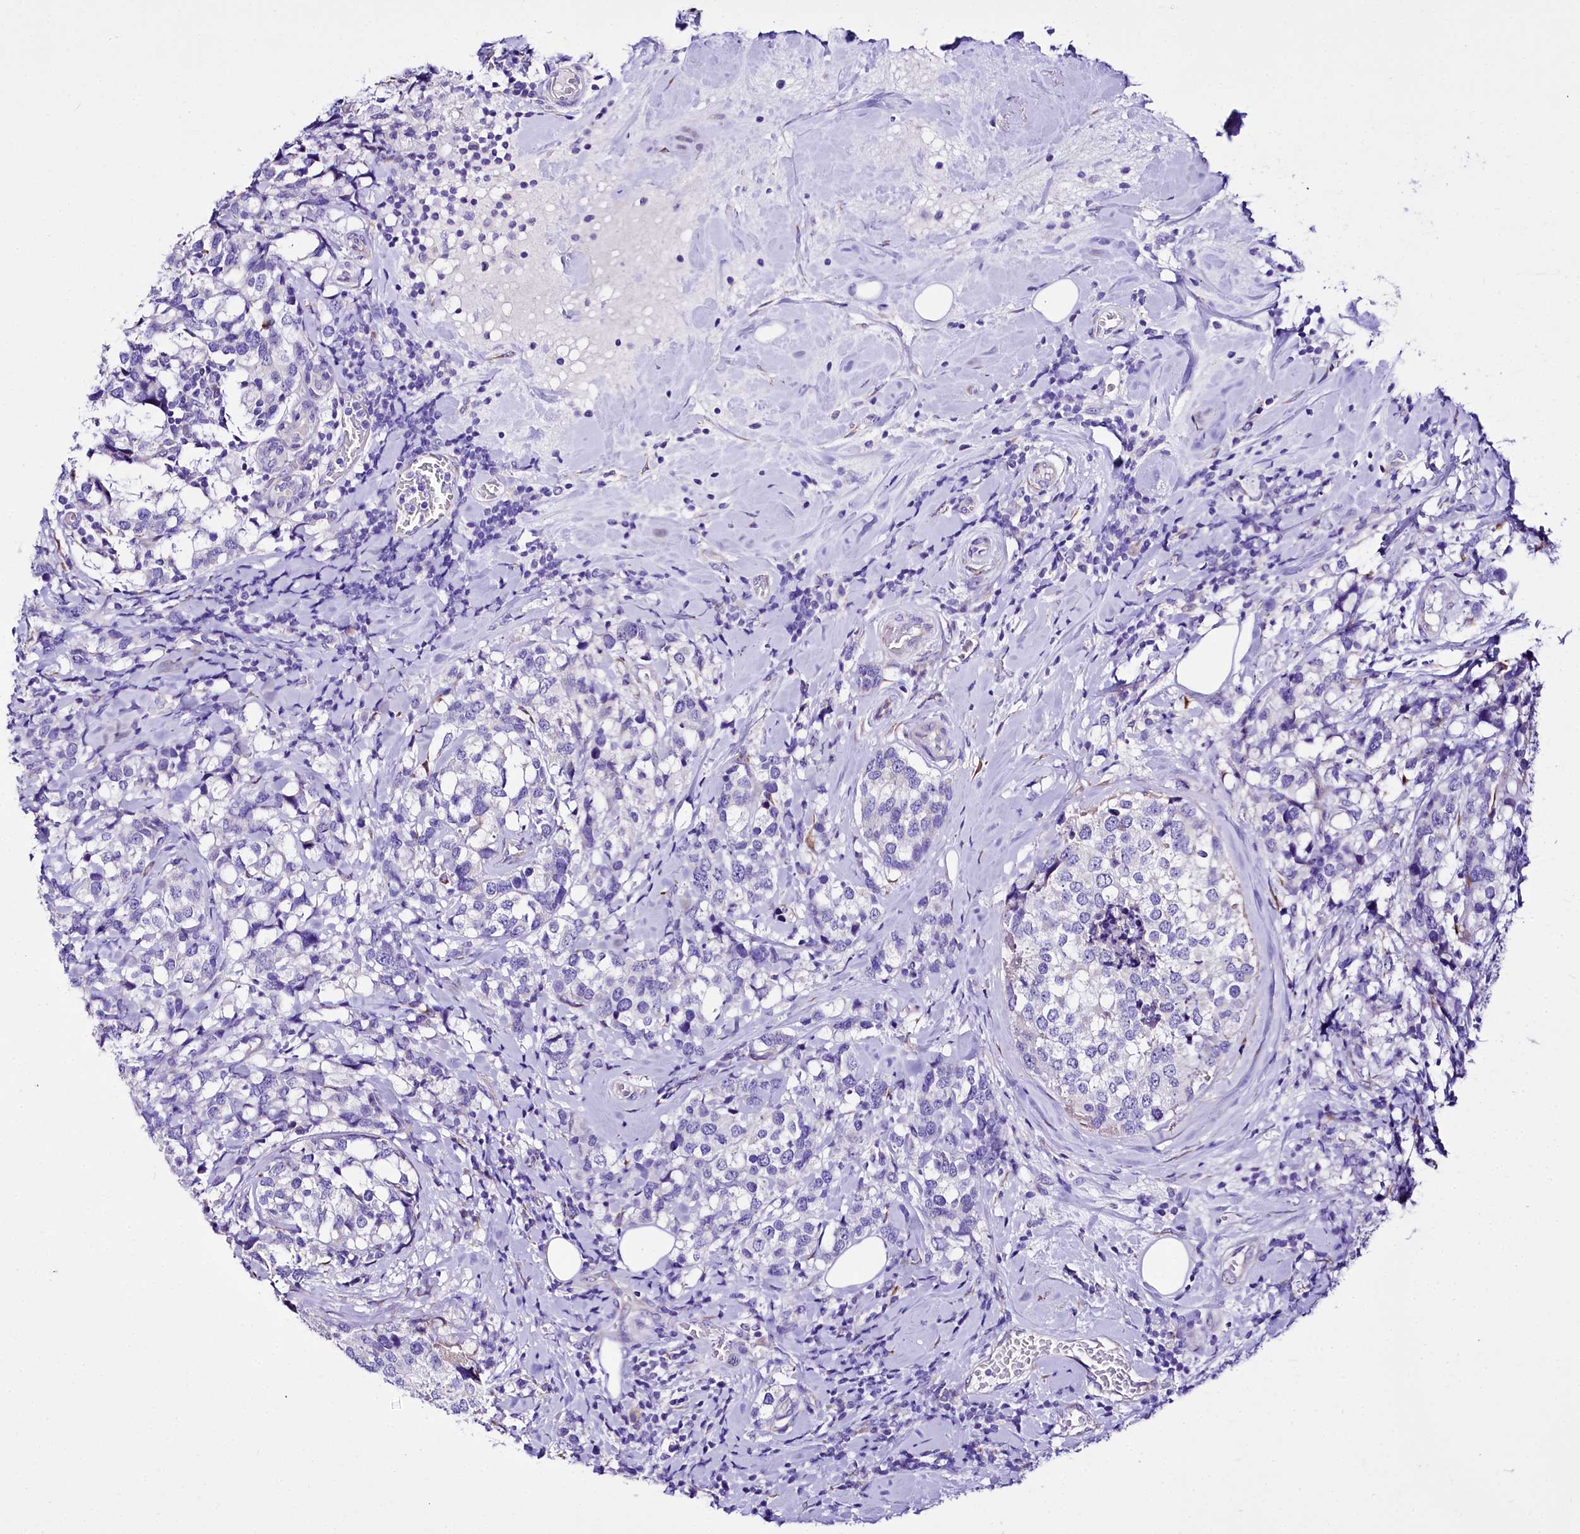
{"staining": {"intensity": "negative", "quantity": "none", "location": "none"}, "tissue": "breast cancer", "cell_type": "Tumor cells", "image_type": "cancer", "snomed": [{"axis": "morphology", "description": "Lobular carcinoma"}, {"axis": "topography", "description": "Breast"}], "caption": "IHC photomicrograph of human breast cancer (lobular carcinoma) stained for a protein (brown), which demonstrates no positivity in tumor cells. (Stains: DAB immunohistochemistry with hematoxylin counter stain, Microscopy: brightfield microscopy at high magnification).", "gene": "A2ML1", "patient": {"sex": "female", "age": 59}}